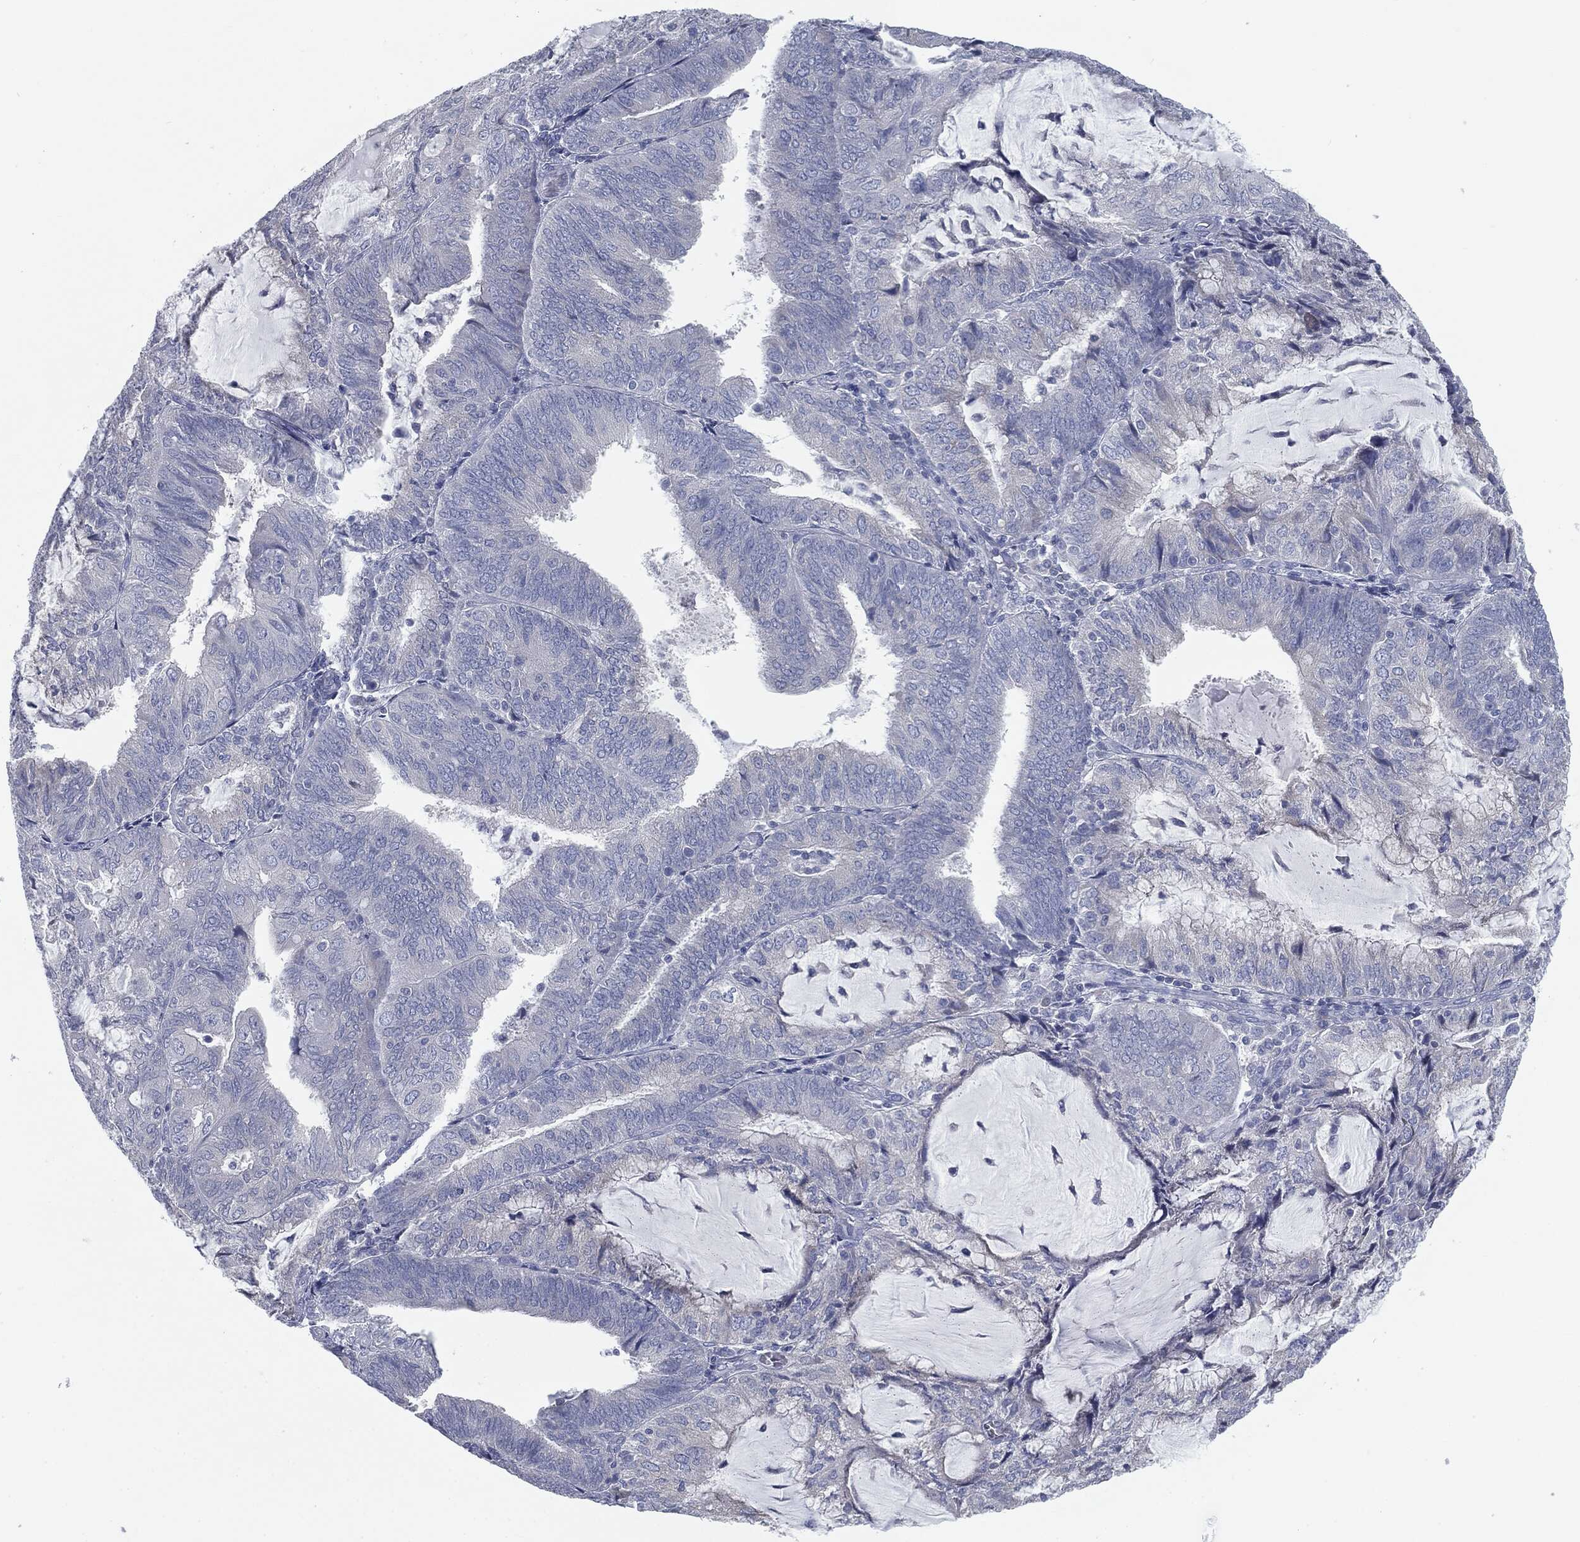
{"staining": {"intensity": "negative", "quantity": "none", "location": "none"}, "tissue": "endometrial cancer", "cell_type": "Tumor cells", "image_type": "cancer", "snomed": [{"axis": "morphology", "description": "Adenocarcinoma, NOS"}, {"axis": "topography", "description": "Endometrium"}], "caption": "Immunohistochemistry image of neoplastic tissue: human endometrial cancer stained with DAB shows no significant protein positivity in tumor cells.", "gene": "CAV3", "patient": {"sex": "female", "age": 81}}